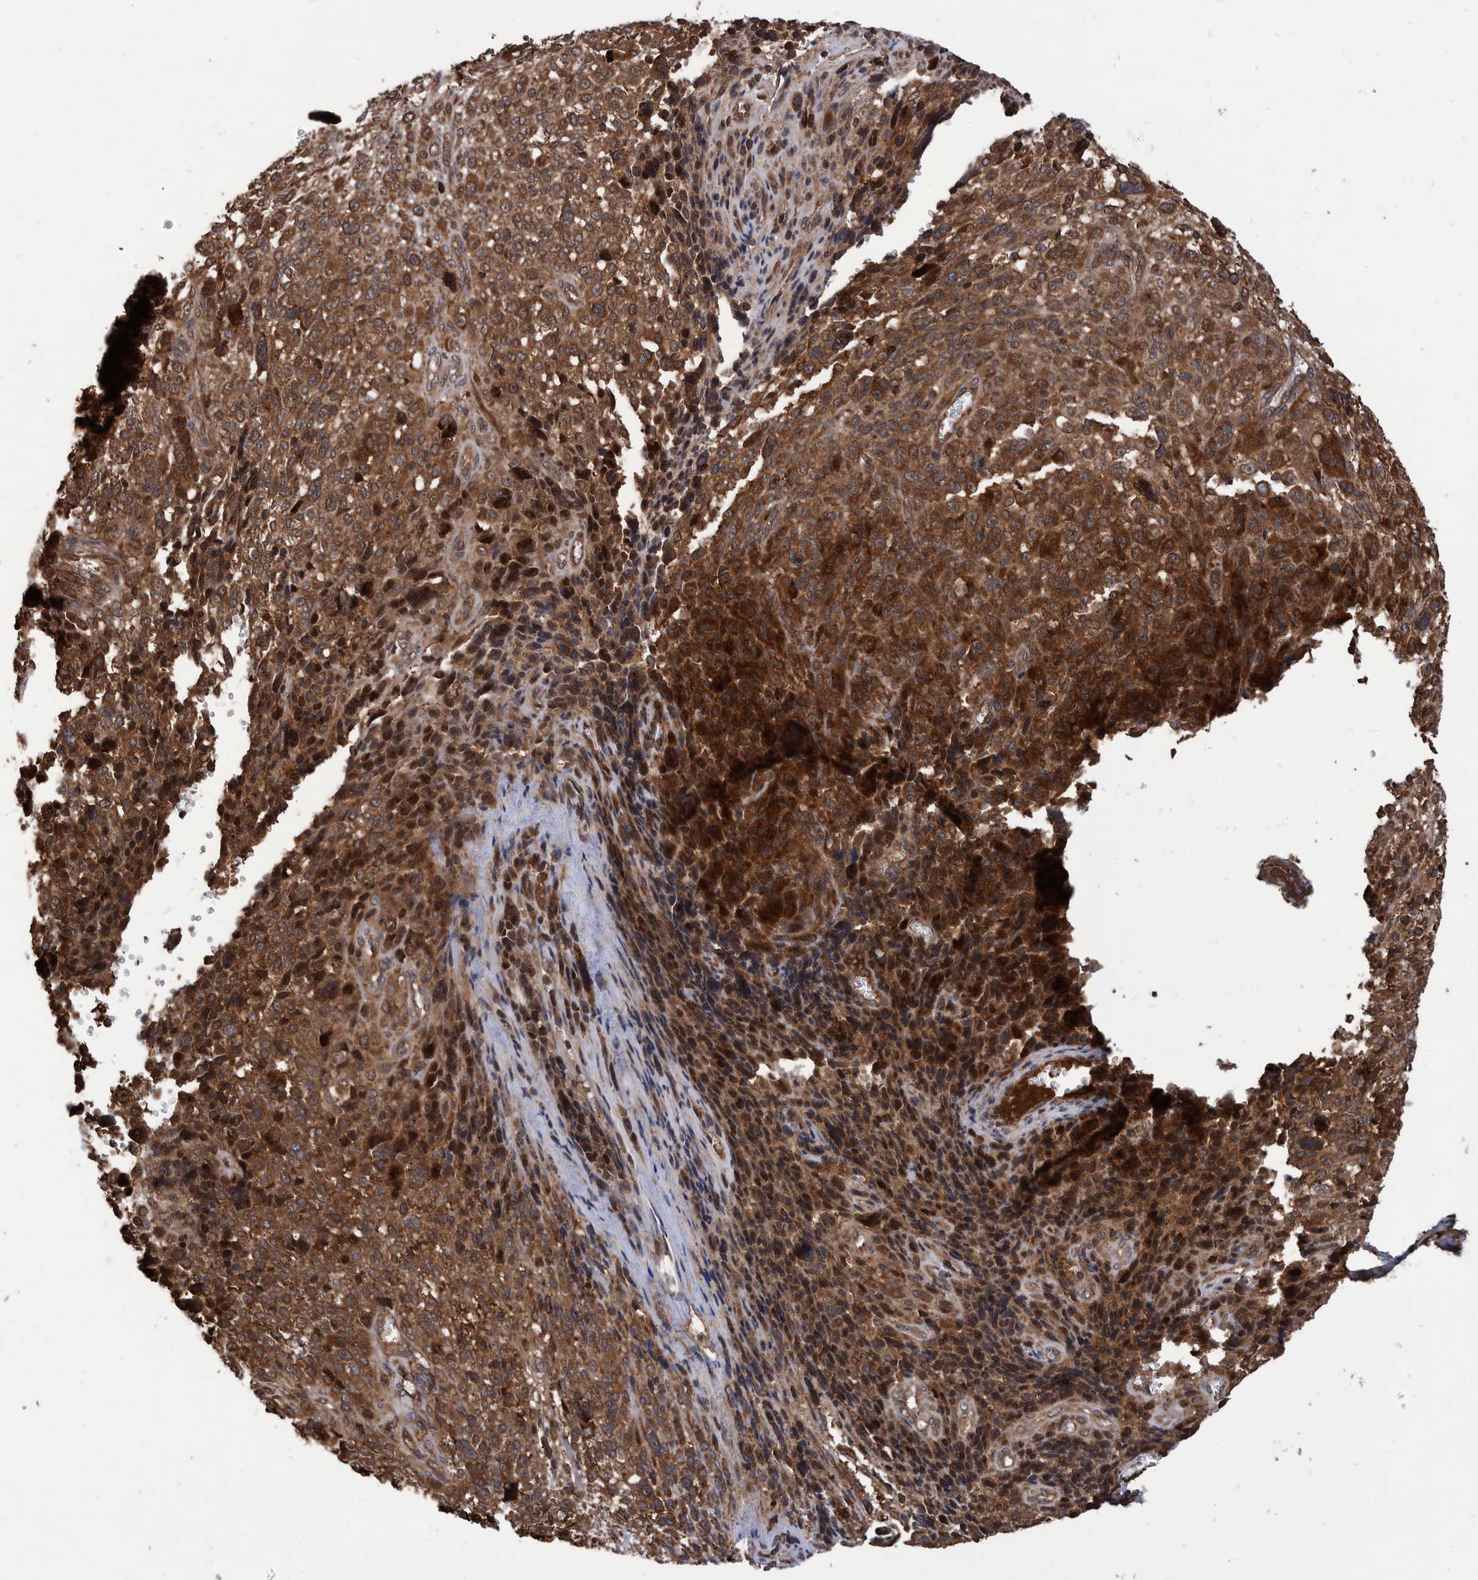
{"staining": {"intensity": "strong", "quantity": ">75%", "location": "cytoplasmic/membranous"}, "tissue": "melanoma", "cell_type": "Tumor cells", "image_type": "cancer", "snomed": [{"axis": "morphology", "description": "Malignant melanoma, NOS"}, {"axis": "topography", "description": "Skin"}], "caption": "Protein staining of malignant melanoma tissue shows strong cytoplasmic/membranous expression in approximately >75% of tumor cells.", "gene": "VBP1", "patient": {"sex": "female", "age": 55}}